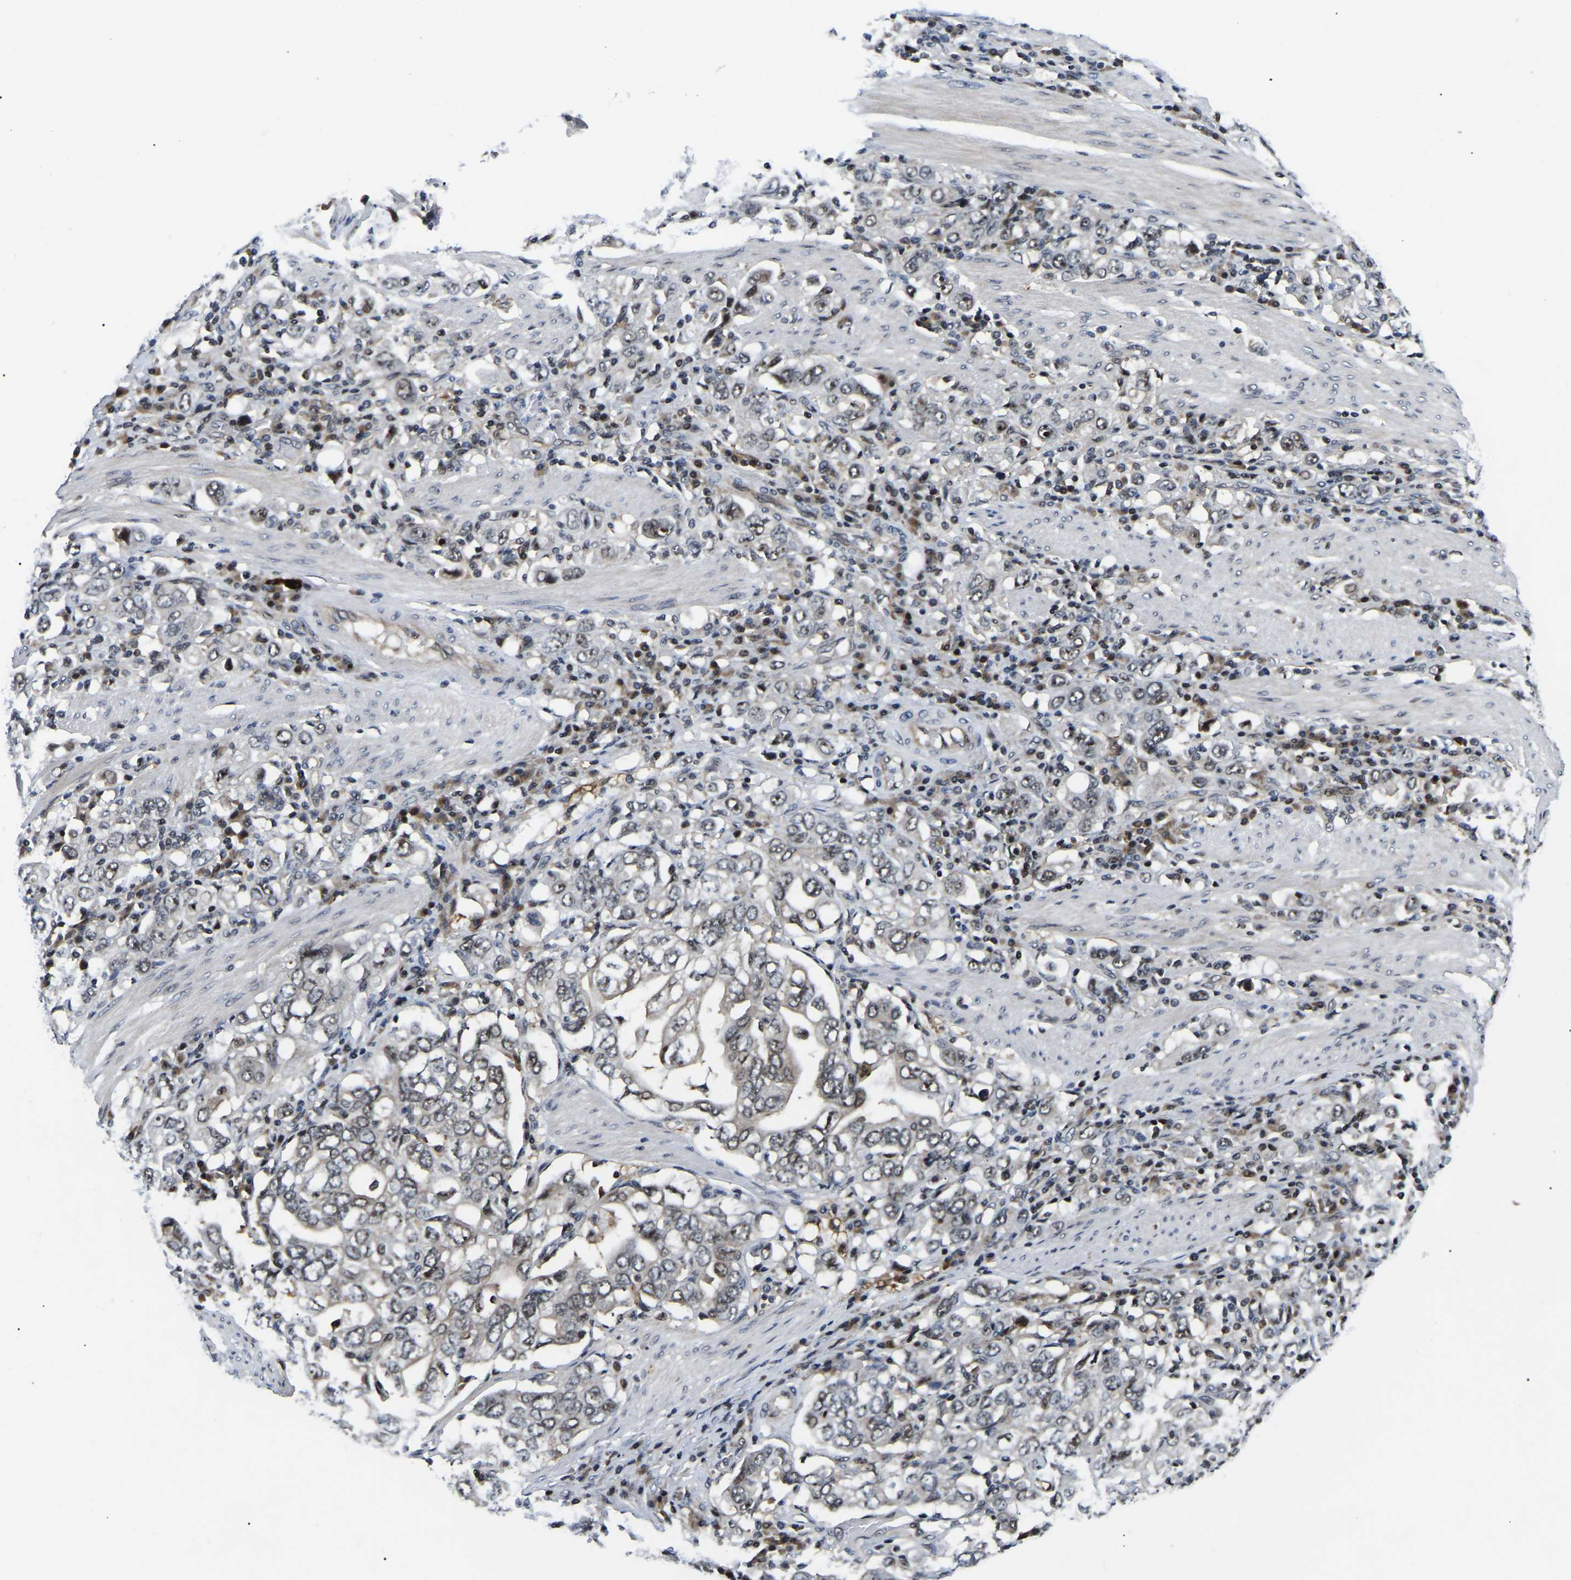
{"staining": {"intensity": "moderate", "quantity": "25%-75%", "location": "nuclear"}, "tissue": "stomach cancer", "cell_type": "Tumor cells", "image_type": "cancer", "snomed": [{"axis": "morphology", "description": "Adenocarcinoma, NOS"}, {"axis": "topography", "description": "Stomach, upper"}], "caption": "Immunohistochemistry (IHC) of human stomach cancer shows medium levels of moderate nuclear expression in approximately 25%-75% of tumor cells.", "gene": "RRP1B", "patient": {"sex": "male", "age": 62}}